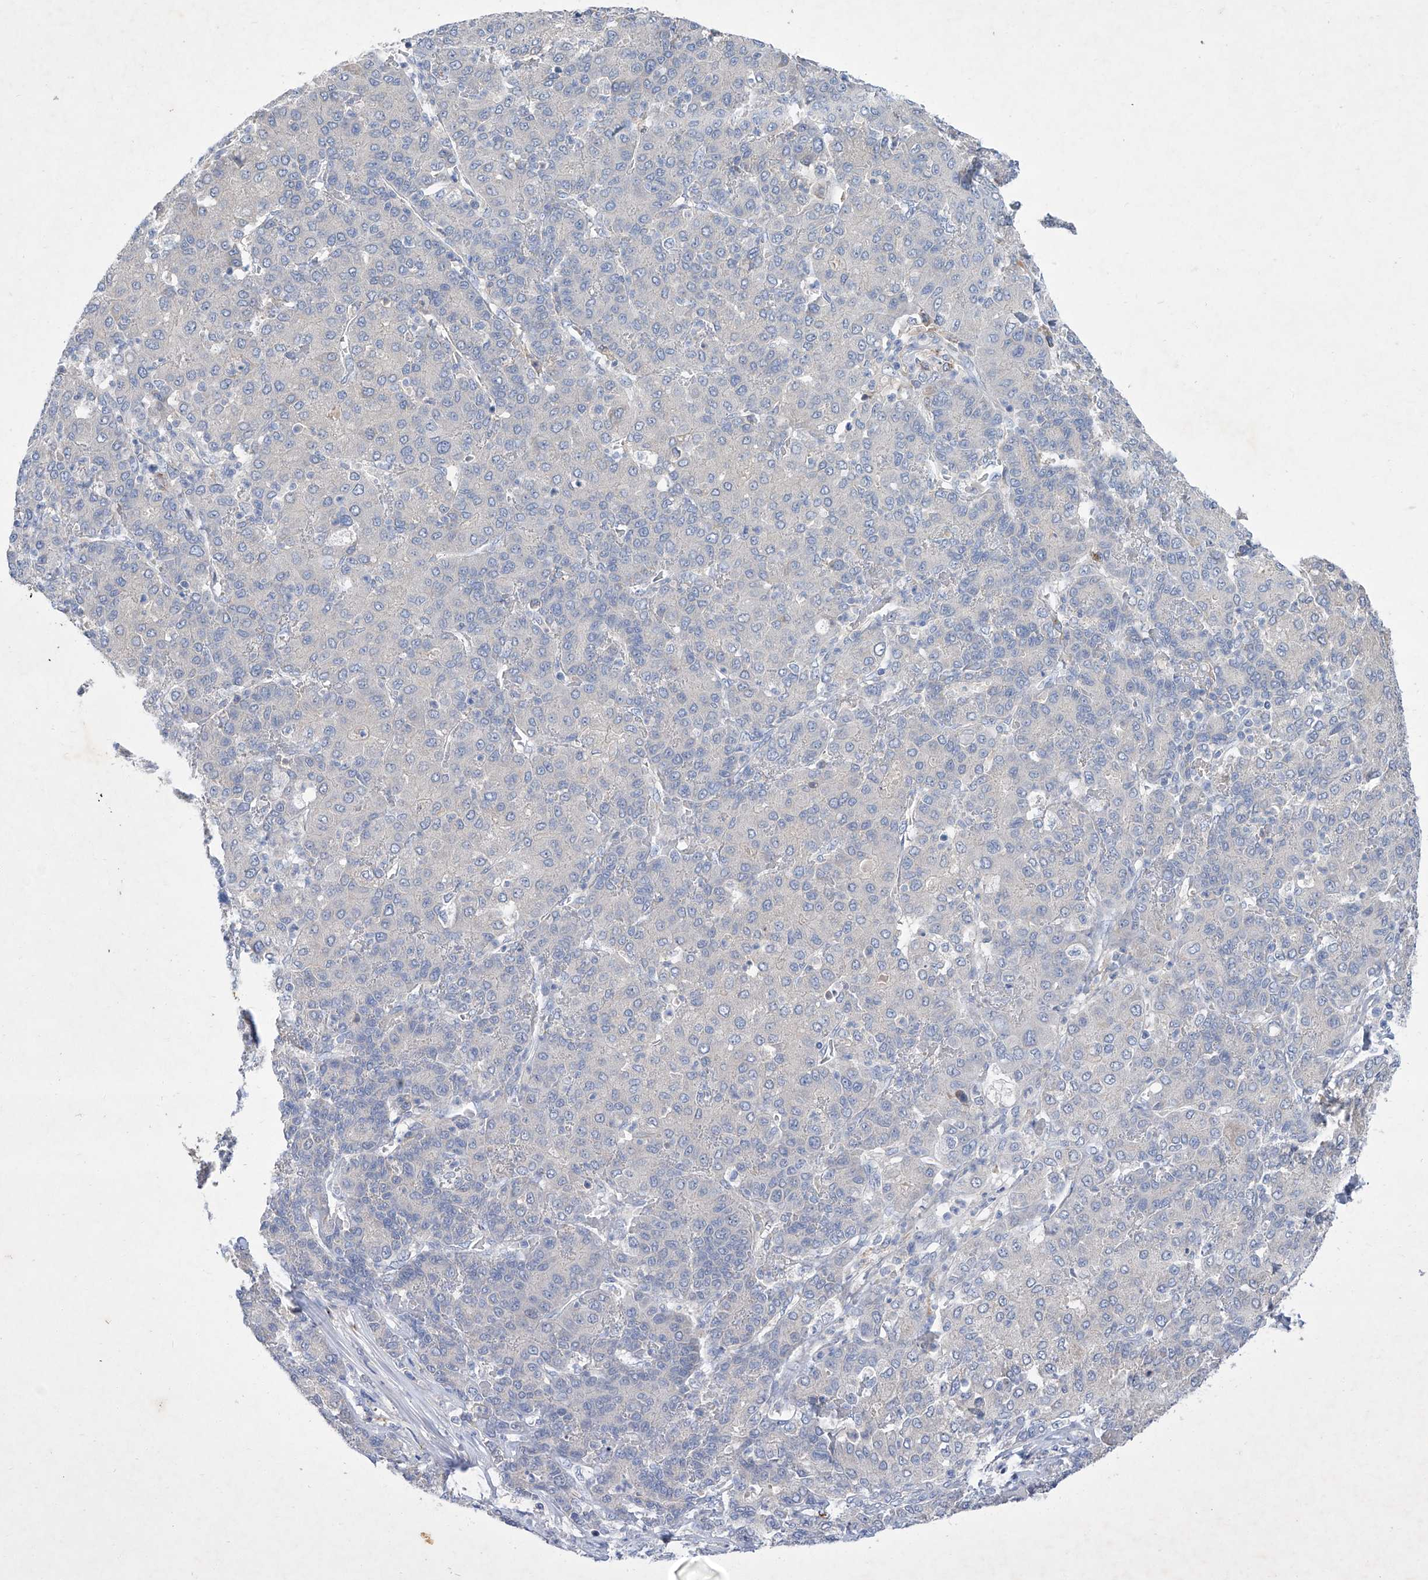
{"staining": {"intensity": "negative", "quantity": "none", "location": "none"}, "tissue": "liver cancer", "cell_type": "Tumor cells", "image_type": "cancer", "snomed": [{"axis": "morphology", "description": "Carcinoma, Hepatocellular, NOS"}, {"axis": "topography", "description": "Liver"}], "caption": "Immunohistochemical staining of human liver hepatocellular carcinoma shows no significant expression in tumor cells.", "gene": "SBK2", "patient": {"sex": "male", "age": 65}}